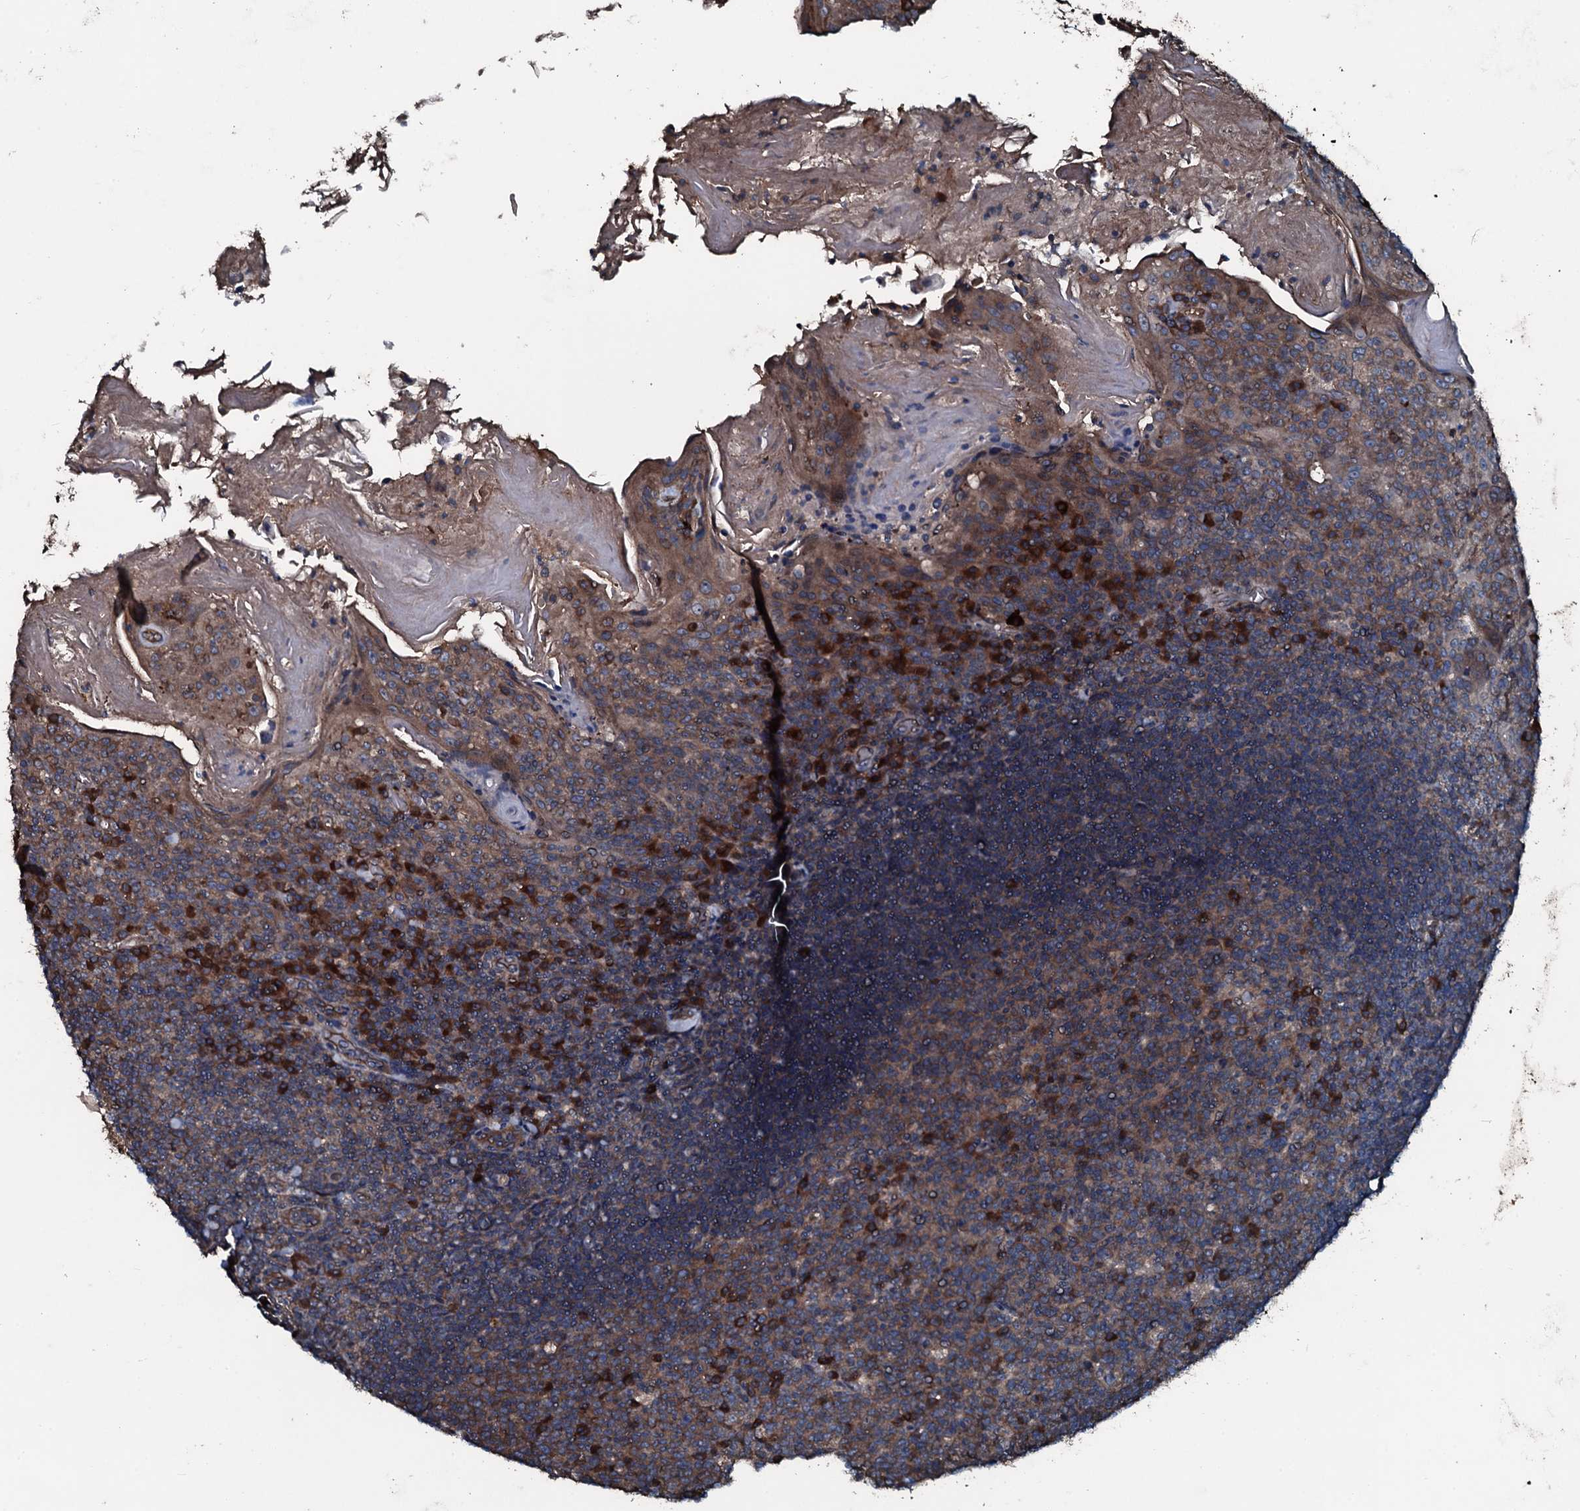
{"staining": {"intensity": "strong", "quantity": "<25%", "location": "cytoplasmic/membranous"}, "tissue": "tonsil", "cell_type": "Germinal center cells", "image_type": "normal", "snomed": [{"axis": "morphology", "description": "Normal tissue, NOS"}, {"axis": "topography", "description": "Tonsil"}], "caption": "Tonsil stained for a protein demonstrates strong cytoplasmic/membranous positivity in germinal center cells. (Brightfield microscopy of DAB IHC at high magnification).", "gene": "AARS1", "patient": {"sex": "female", "age": 10}}